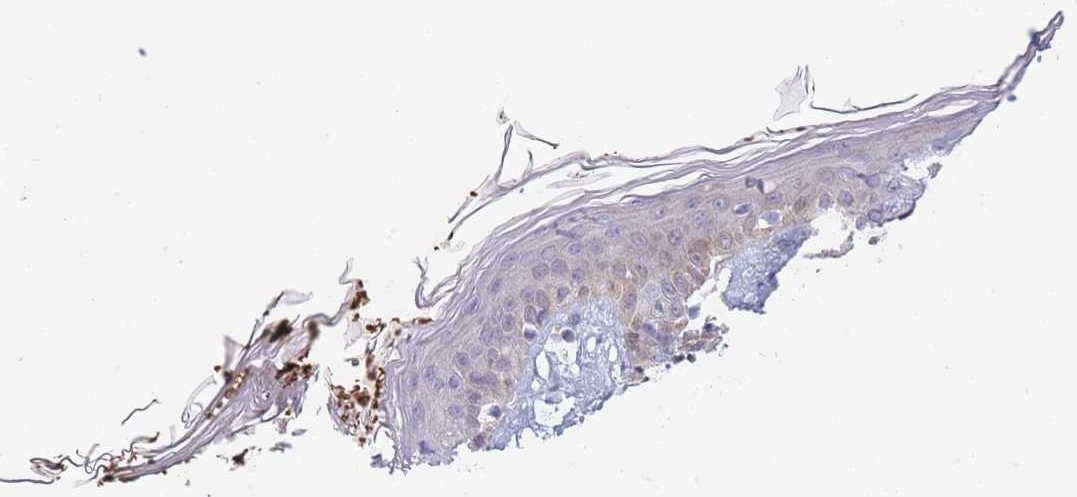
{"staining": {"intensity": "negative", "quantity": "none", "location": "none"}, "tissue": "skin", "cell_type": "Fibroblasts", "image_type": "normal", "snomed": [{"axis": "morphology", "description": "Normal tissue, NOS"}, {"axis": "topography", "description": "Skin"}], "caption": "Skin was stained to show a protein in brown. There is no significant expression in fibroblasts.", "gene": "SMPD4", "patient": {"sex": "female", "age": 34}}